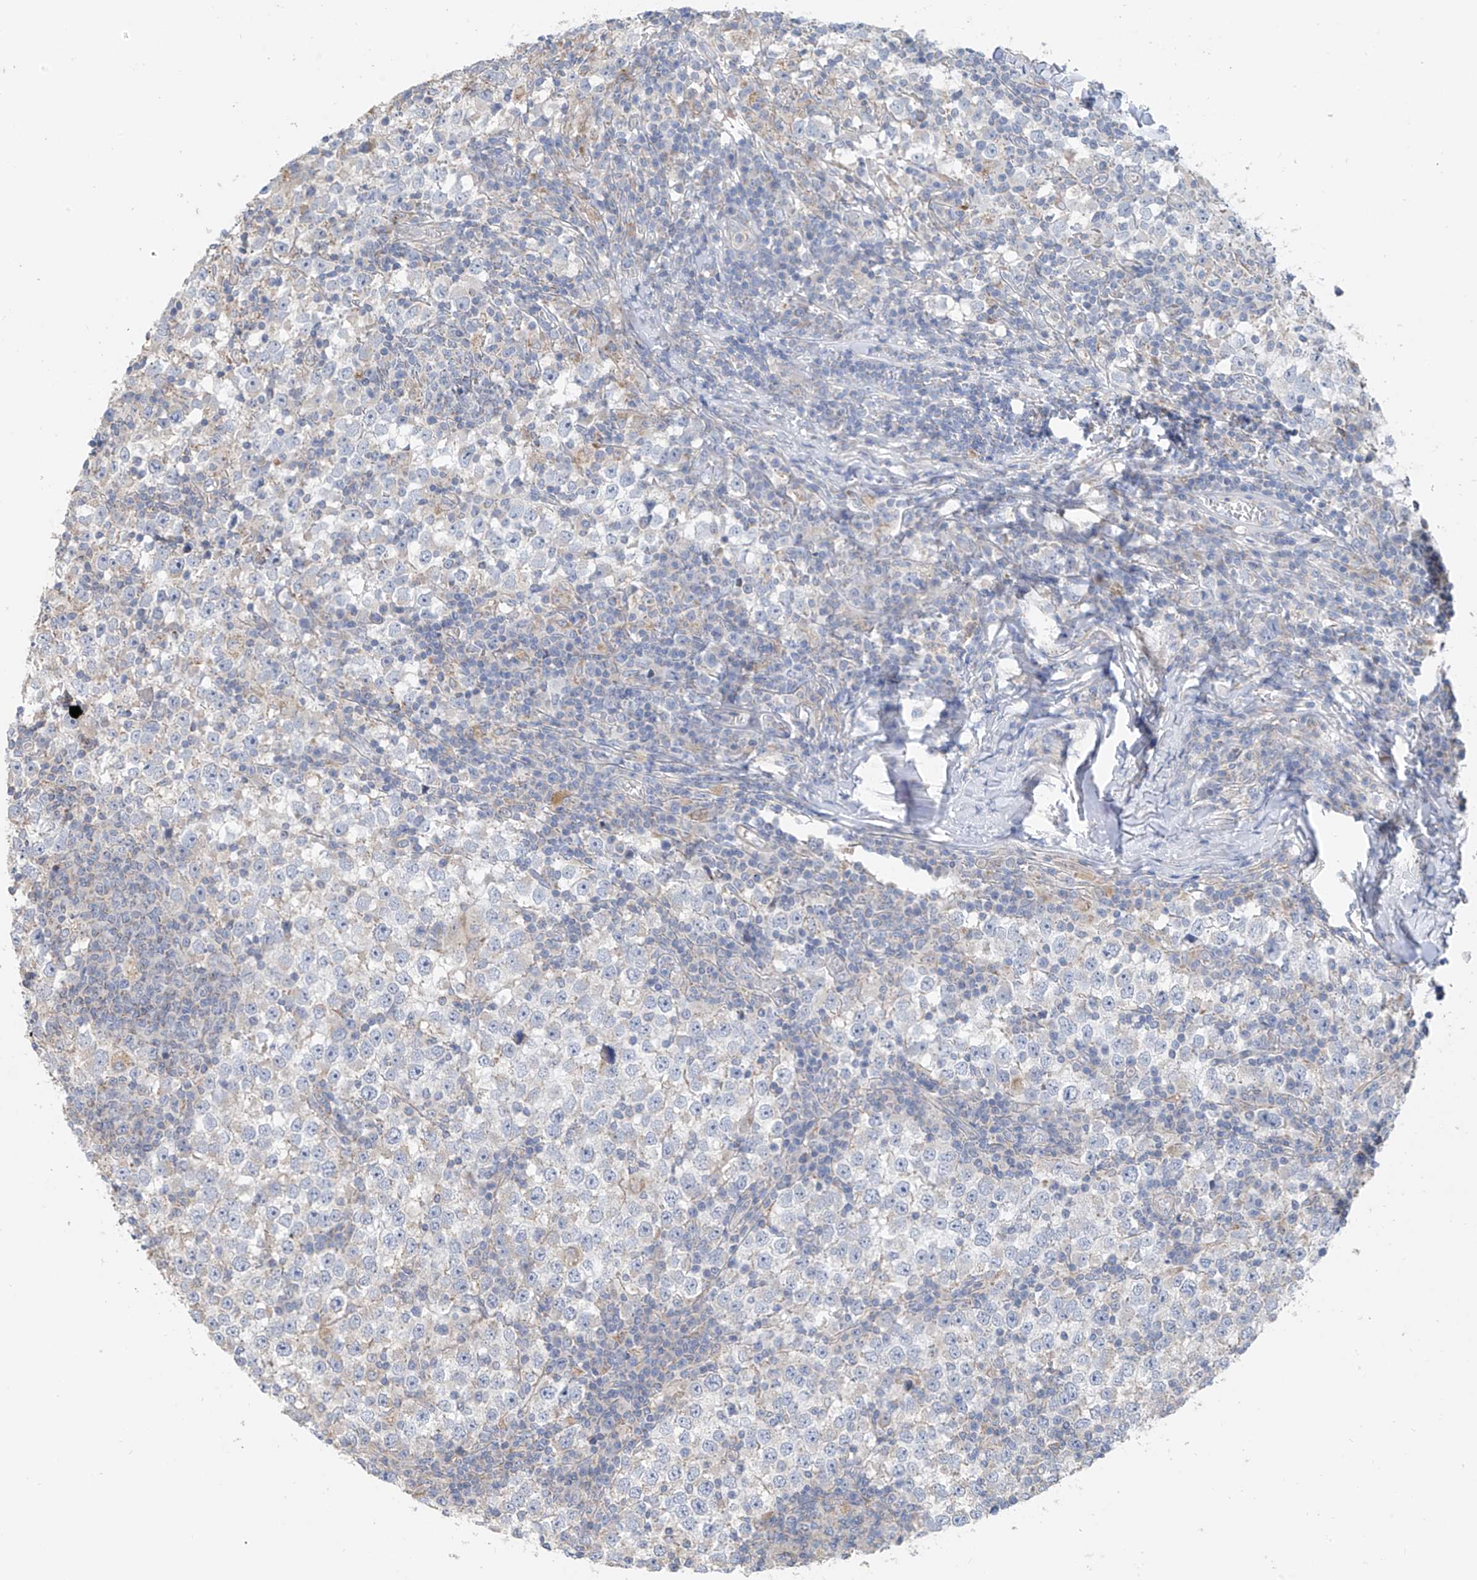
{"staining": {"intensity": "negative", "quantity": "none", "location": "none"}, "tissue": "testis cancer", "cell_type": "Tumor cells", "image_type": "cancer", "snomed": [{"axis": "morphology", "description": "Seminoma, NOS"}, {"axis": "topography", "description": "Testis"}], "caption": "Immunohistochemistry (IHC) photomicrograph of neoplastic tissue: testis cancer (seminoma) stained with DAB shows no significant protein positivity in tumor cells.", "gene": "SYN3", "patient": {"sex": "male", "age": 65}}